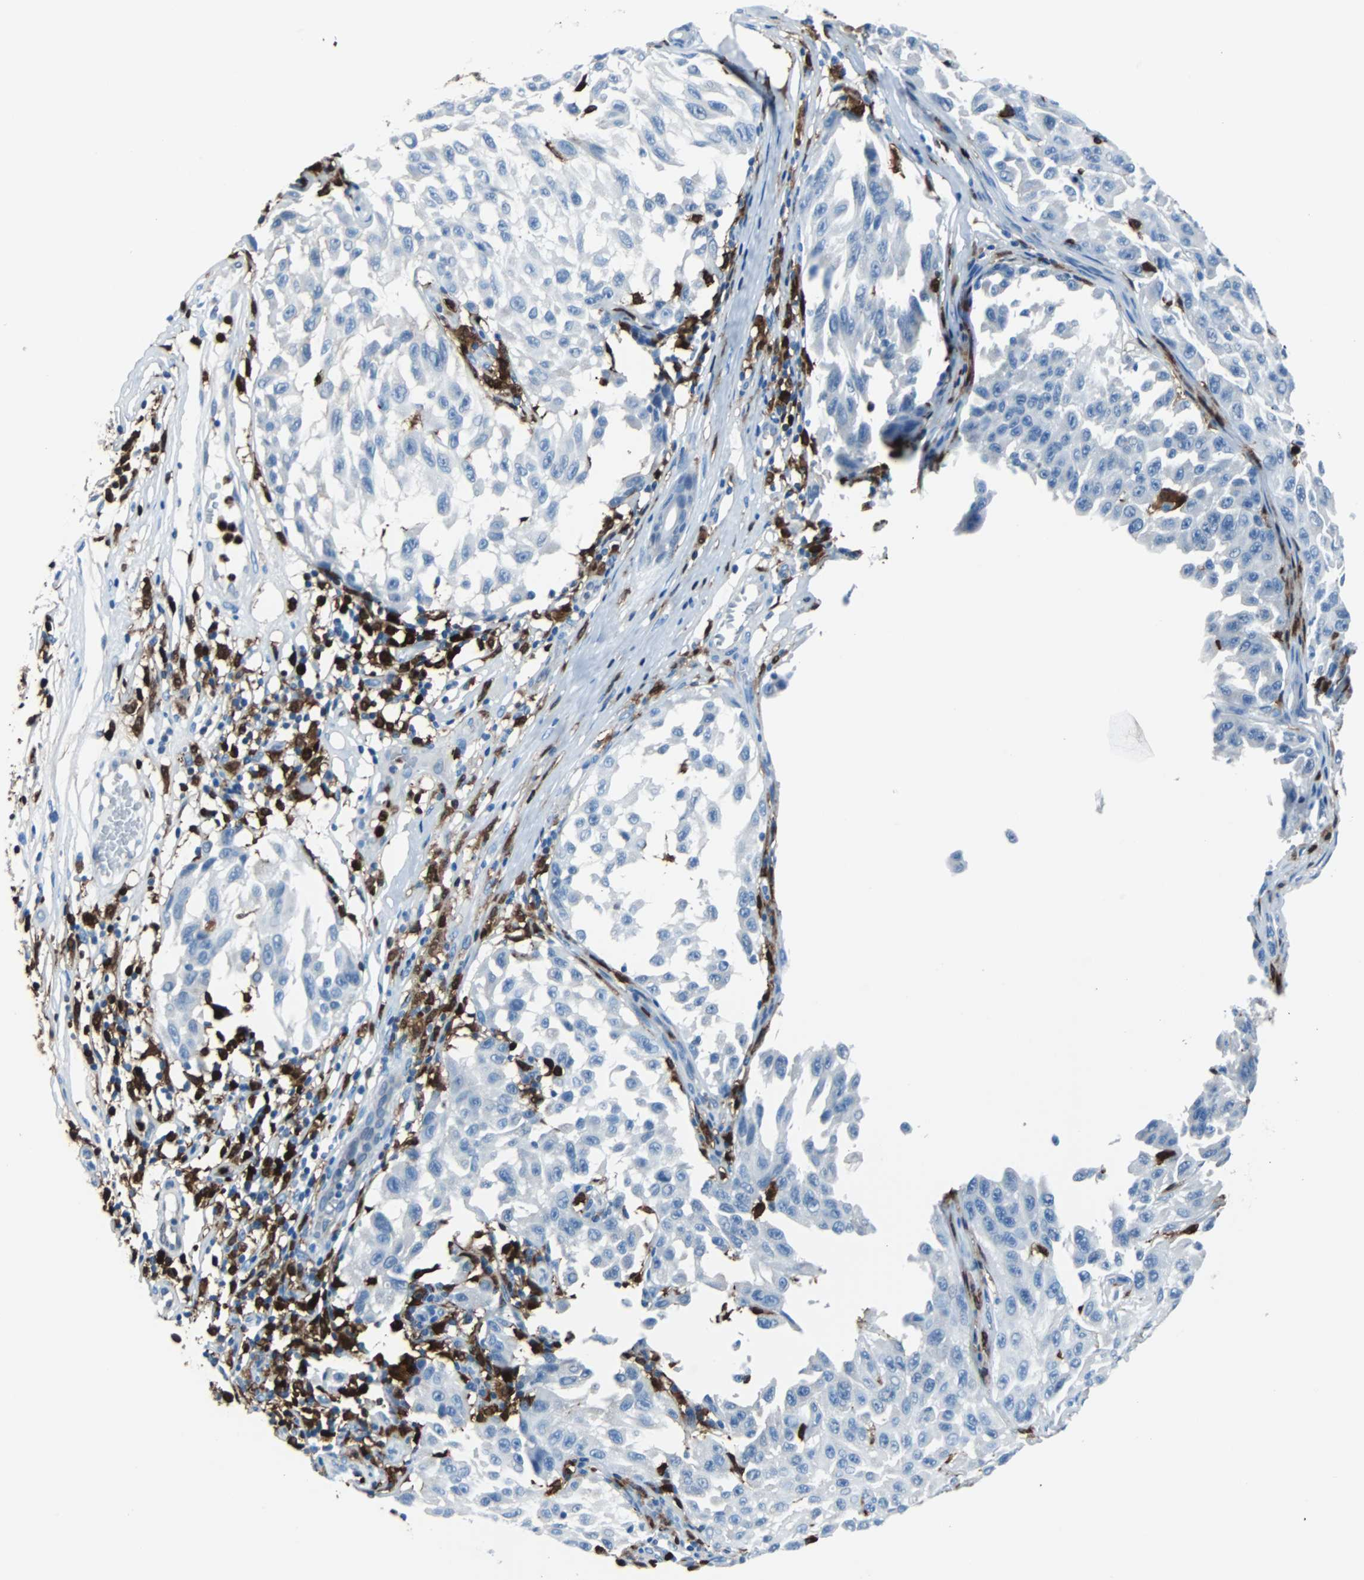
{"staining": {"intensity": "negative", "quantity": "none", "location": "none"}, "tissue": "melanoma", "cell_type": "Tumor cells", "image_type": "cancer", "snomed": [{"axis": "morphology", "description": "Malignant melanoma, NOS"}, {"axis": "topography", "description": "Skin"}], "caption": "The immunohistochemistry (IHC) micrograph has no significant staining in tumor cells of melanoma tissue.", "gene": "SYK", "patient": {"sex": "male", "age": 30}}